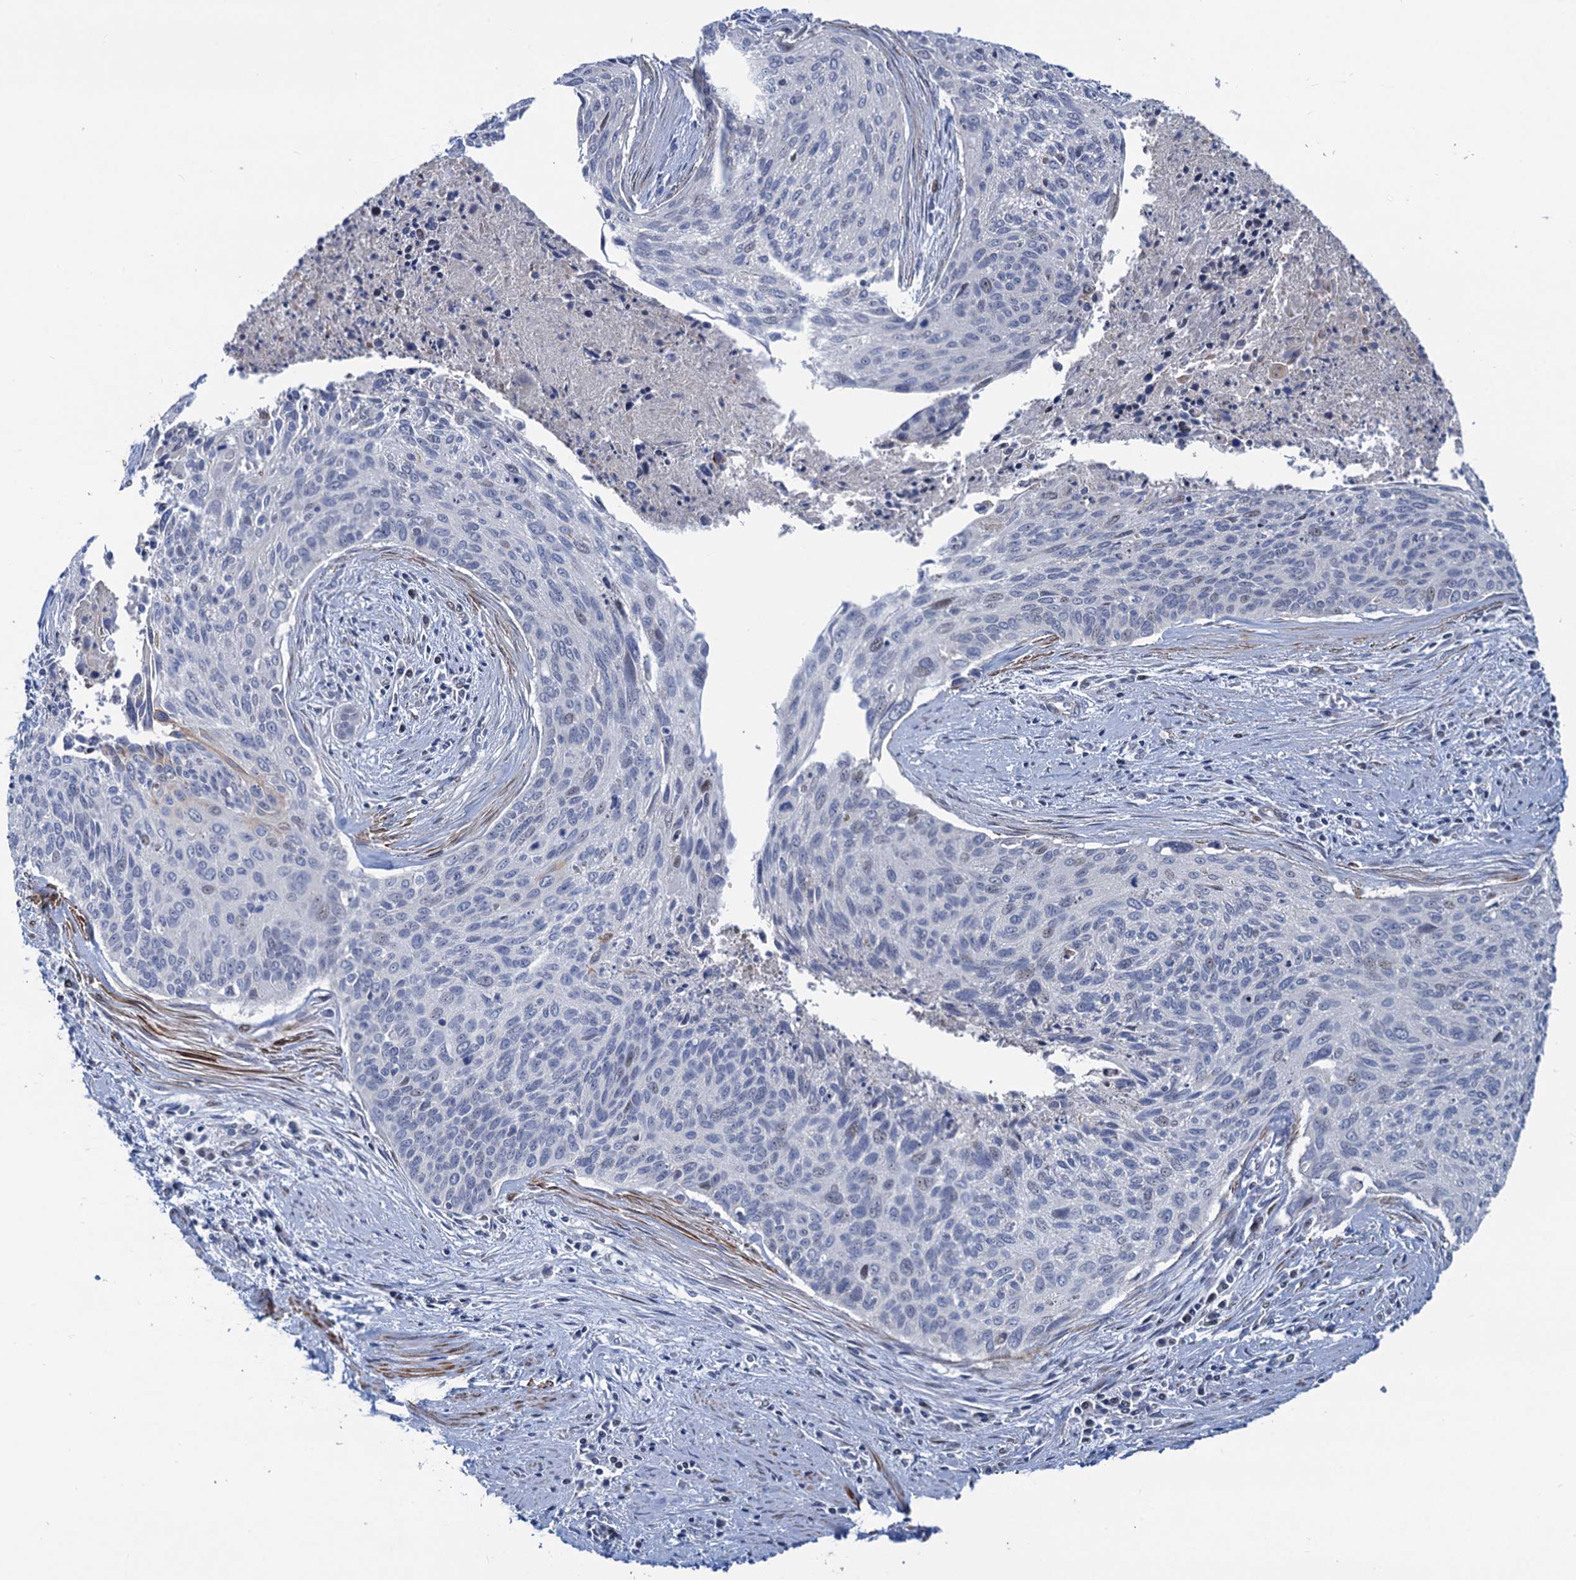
{"staining": {"intensity": "negative", "quantity": "none", "location": "none"}, "tissue": "cervical cancer", "cell_type": "Tumor cells", "image_type": "cancer", "snomed": [{"axis": "morphology", "description": "Squamous cell carcinoma, NOS"}, {"axis": "topography", "description": "Cervix"}], "caption": "The image reveals no staining of tumor cells in cervical cancer (squamous cell carcinoma).", "gene": "ESYT3", "patient": {"sex": "female", "age": 55}}